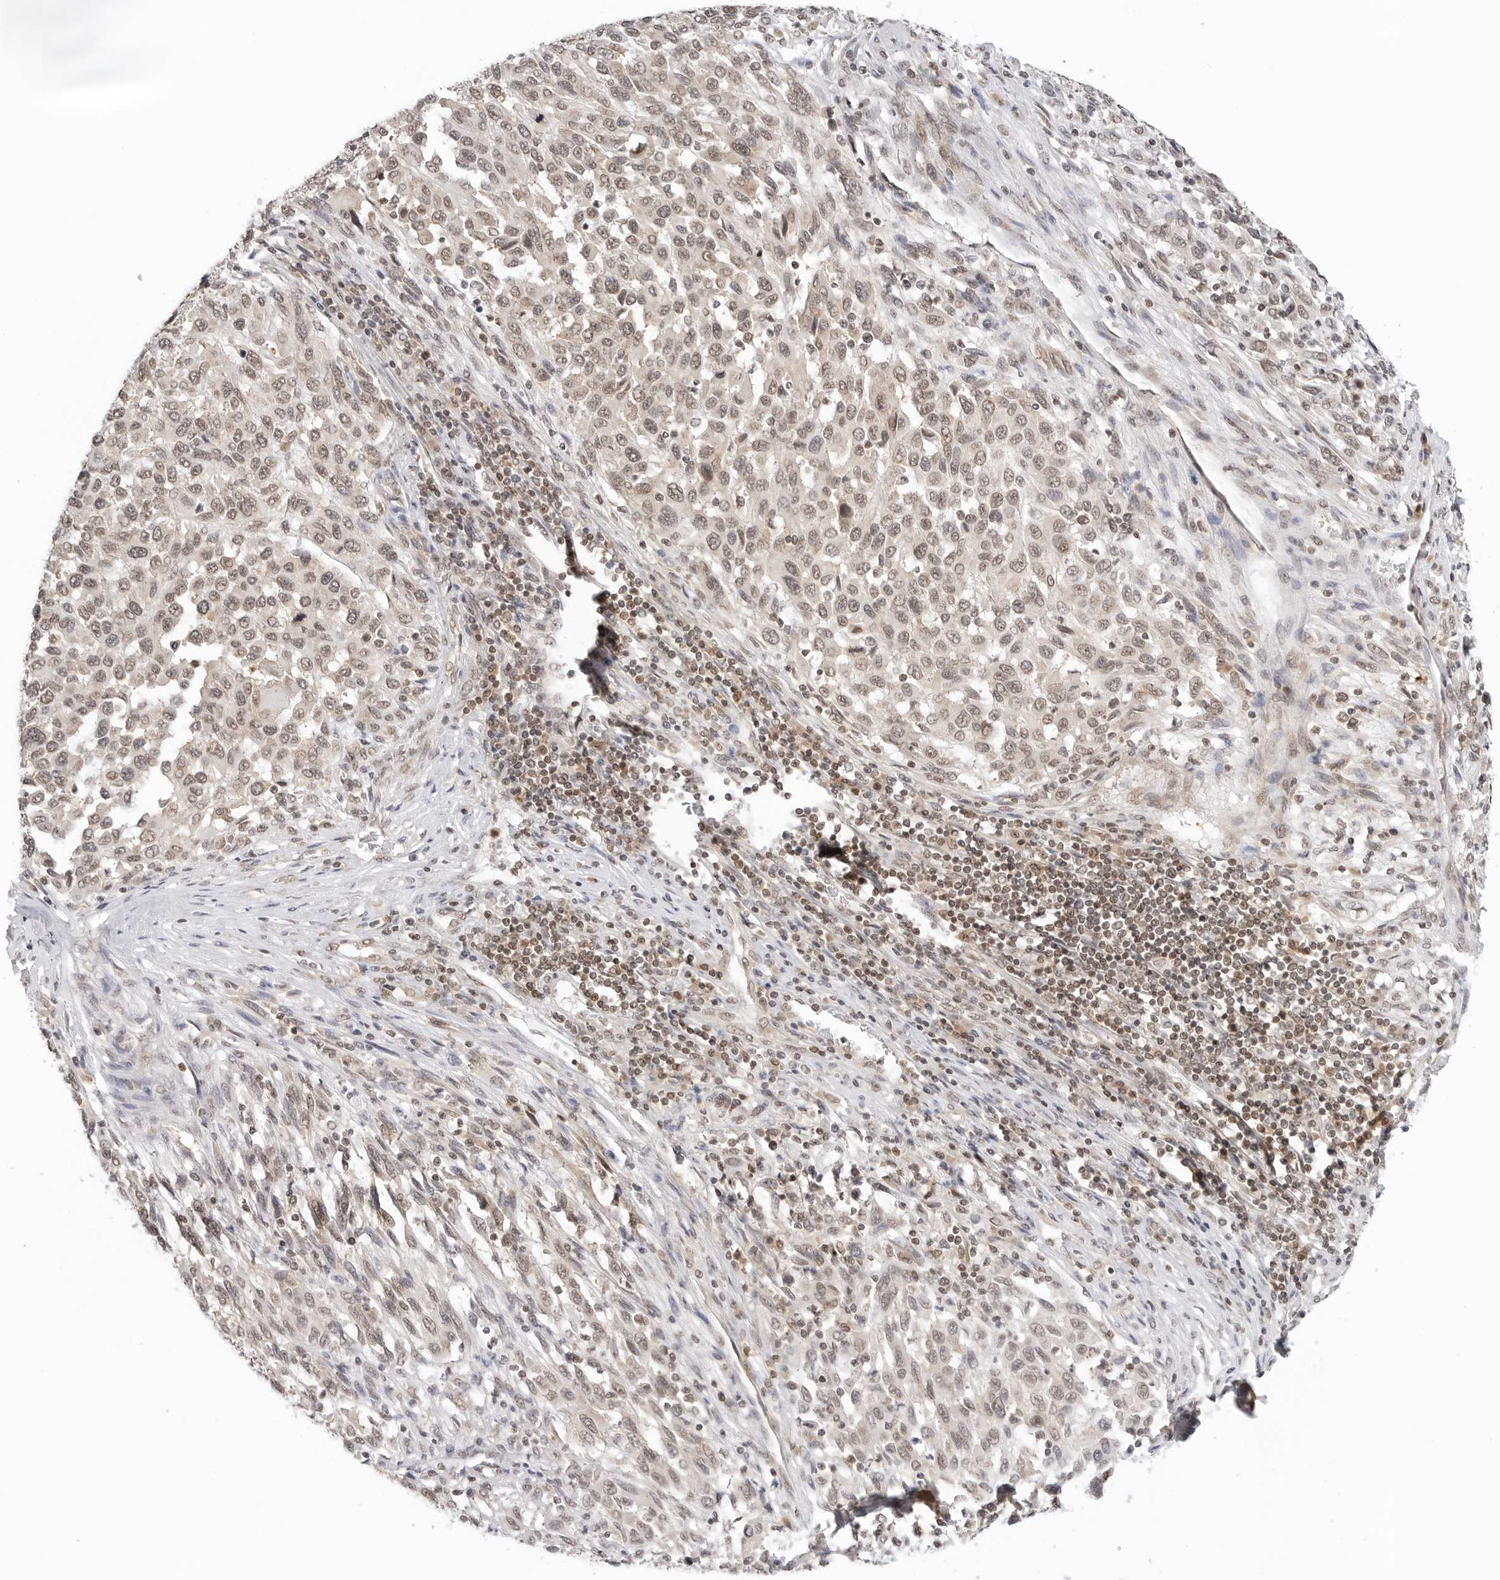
{"staining": {"intensity": "moderate", "quantity": ">75%", "location": "nuclear"}, "tissue": "melanoma", "cell_type": "Tumor cells", "image_type": "cancer", "snomed": [{"axis": "morphology", "description": "Malignant melanoma, Metastatic site"}, {"axis": "topography", "description": "Lymph node"}], "caption": "About >75% of tumor cells in malignant melanoma (metastatic site) reveal moderate nuclear protein staining as visualized by brown immunohistochemical staining.", "gene": "METAP1", "patient": {"sex": "male", "age": 61}}